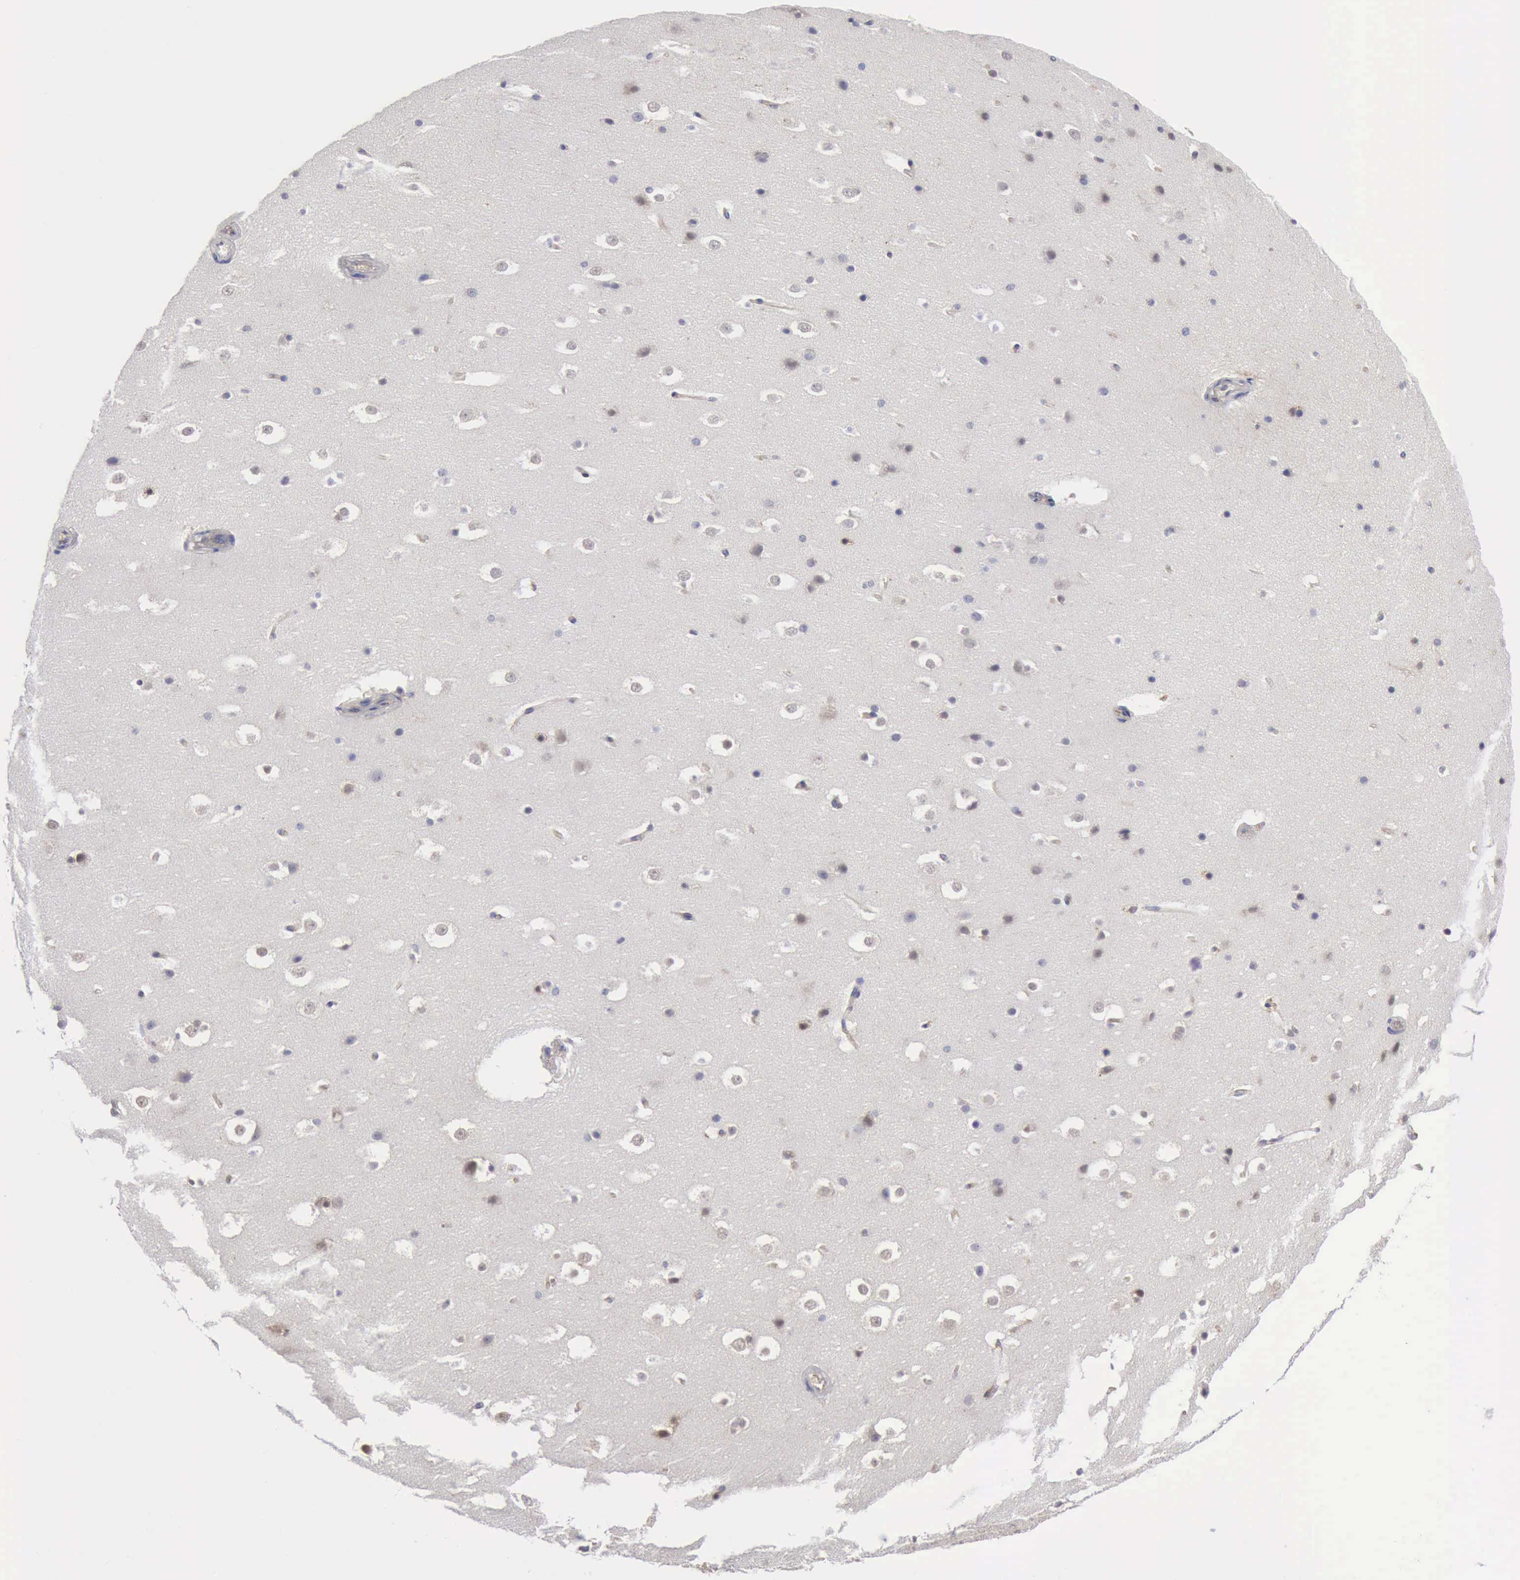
{"staining": {"intensity": "weak", "quantity": "<25%", "location": "cytoplasmic/membranous"}, "tissue": "hippocampus", "cell_type": "Glial cells", "image_type": "normal", "snomed": [{"axis": "morphology", "description": "Normal tissue, NOS"}, {"axis": "topography", "description": "Hippocampus"}], "caption": "This is an IHC photomicrograph of unremarkable hippocampus. There is no staining in glial cells.", "gene": "RDX", "patient": {"sex": "male", "age": 45}}